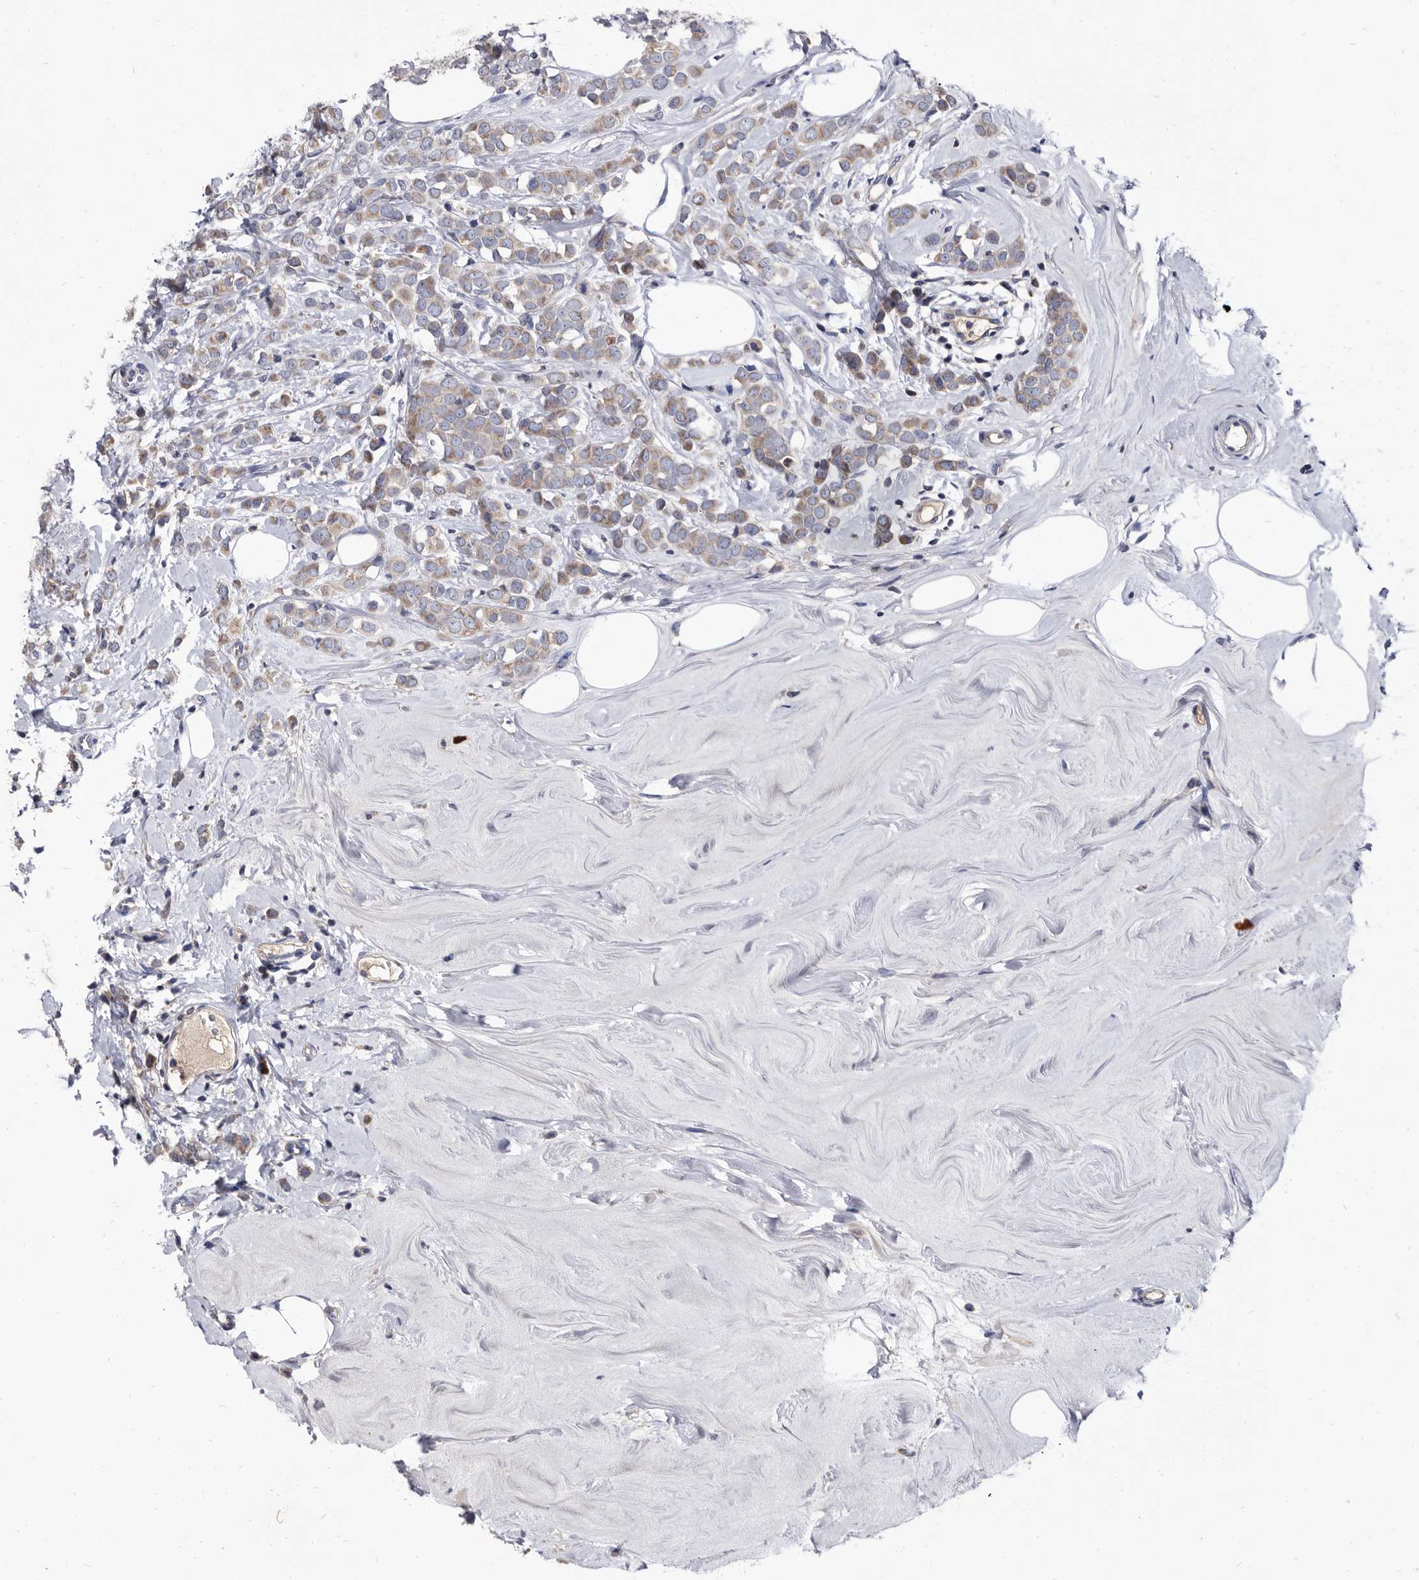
{"staining": {"intensity": "moderate", "quantity": ">75%", "location": "cytoplasmic/membranous"}, "tissue": "breast cancer", "cell_type": "Tumor cells", "image_type": "cancer", "snomed": [{"axis": "morphology", "description": "Lobular carcinoma"}, {"axis": "topography", "description": "Breast"}], "caption": "Tumor cells exhibit medium levels of moderate cytoplasmic/membranous staining in about >75% of cells in lobular carcinoma (breast). (DAB (3,3'-diaminobenzidine) = brown stain, brightfield microscopy at high magnification).", "gene": "DTNBP1", "patient": {"sex": "female", "age": 47}}